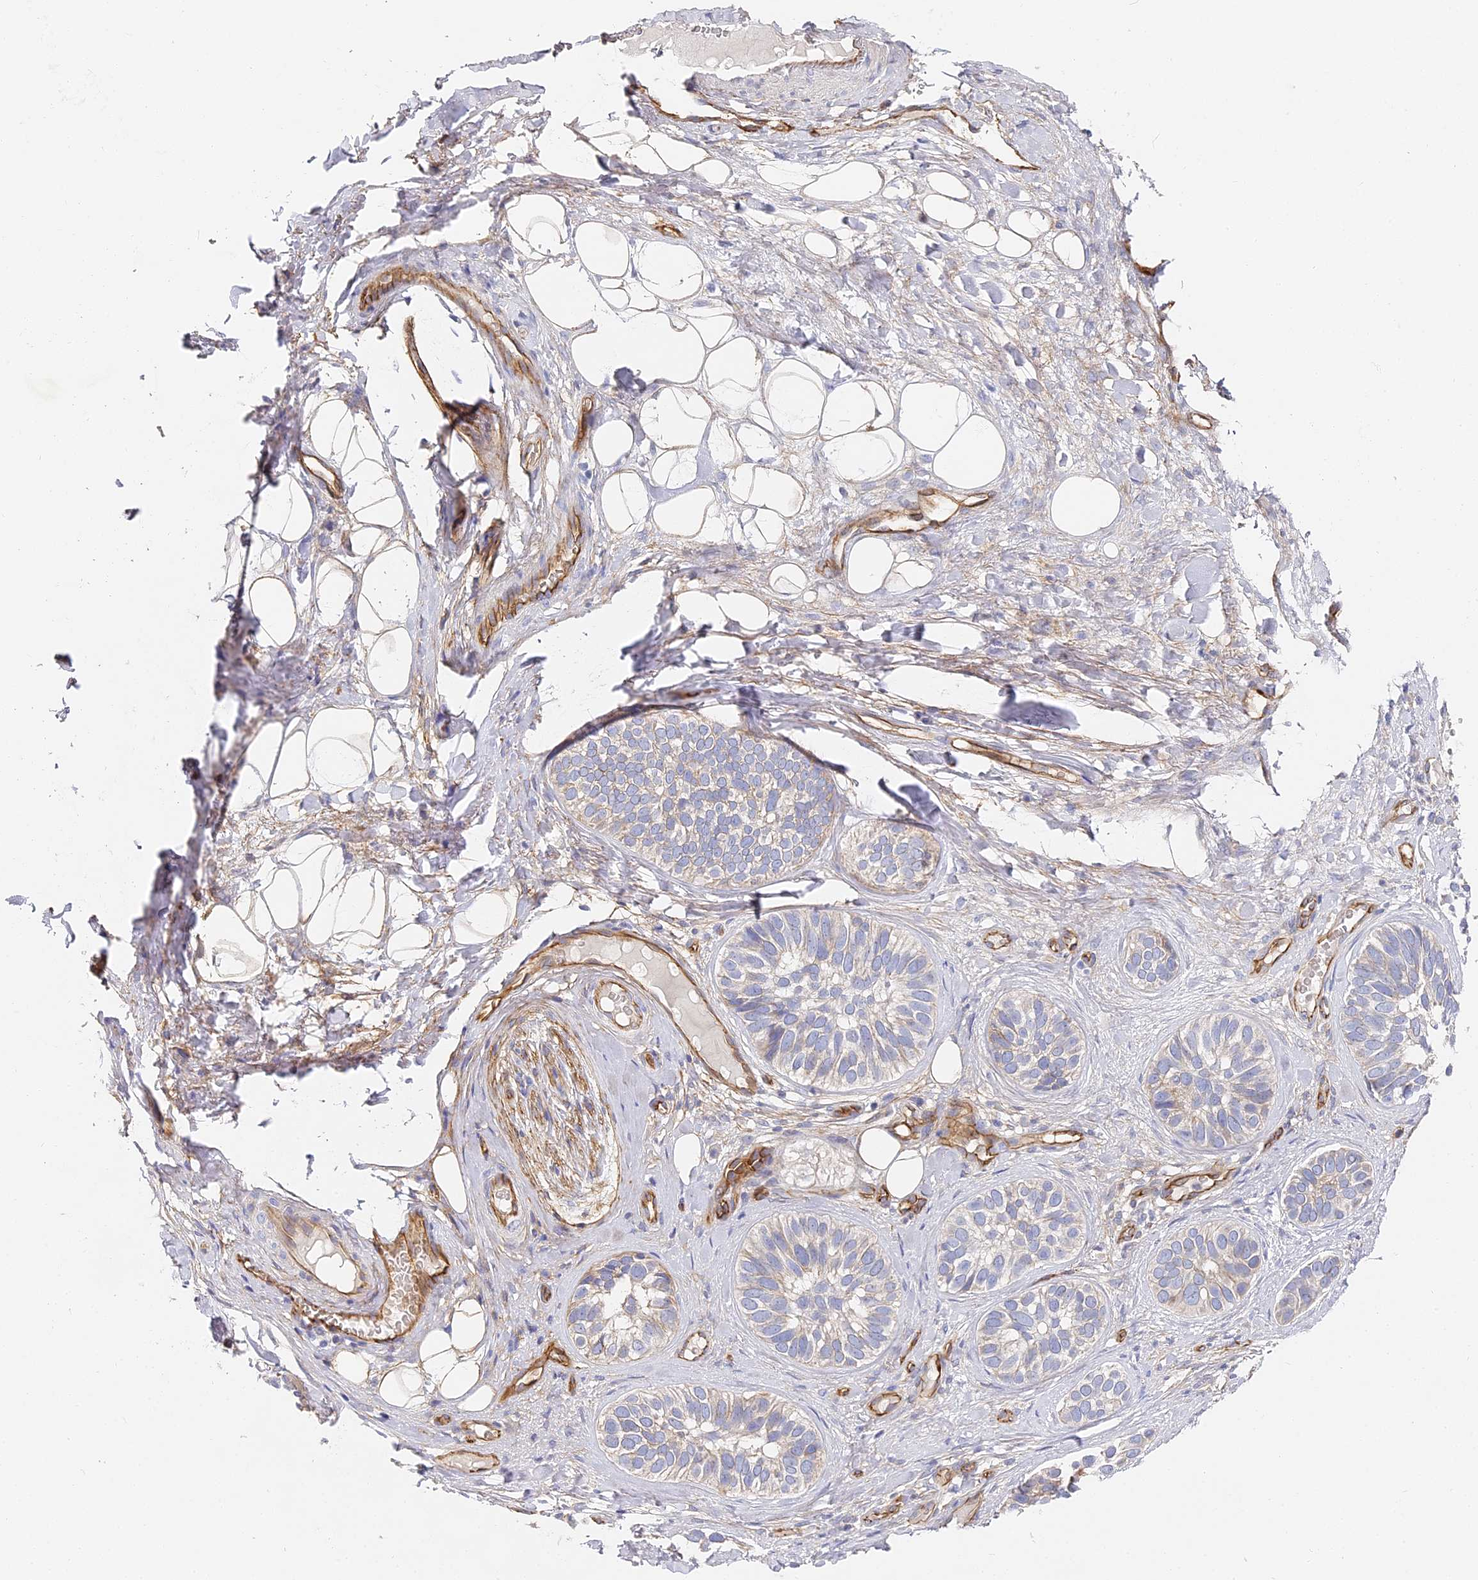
{"staining": {"intensity": "negative", "quantity": "none", "location": "none"}, "tissue": "skin cancer", "cell_type": "Tumor cells", "image_type": "cancer", "snomed": [{"axis": "morphology", "description": "Basal cell carcinoma"}, {"axis": "topography", "description": "Skin"}], "caption": "High power microscopy image of an IHC image of skin cancer (basal cell carcinoma), revealing no significant staining in tumor cells.", "gene": "CCDC30", "patient": {"sex": "male", "age": 62}}